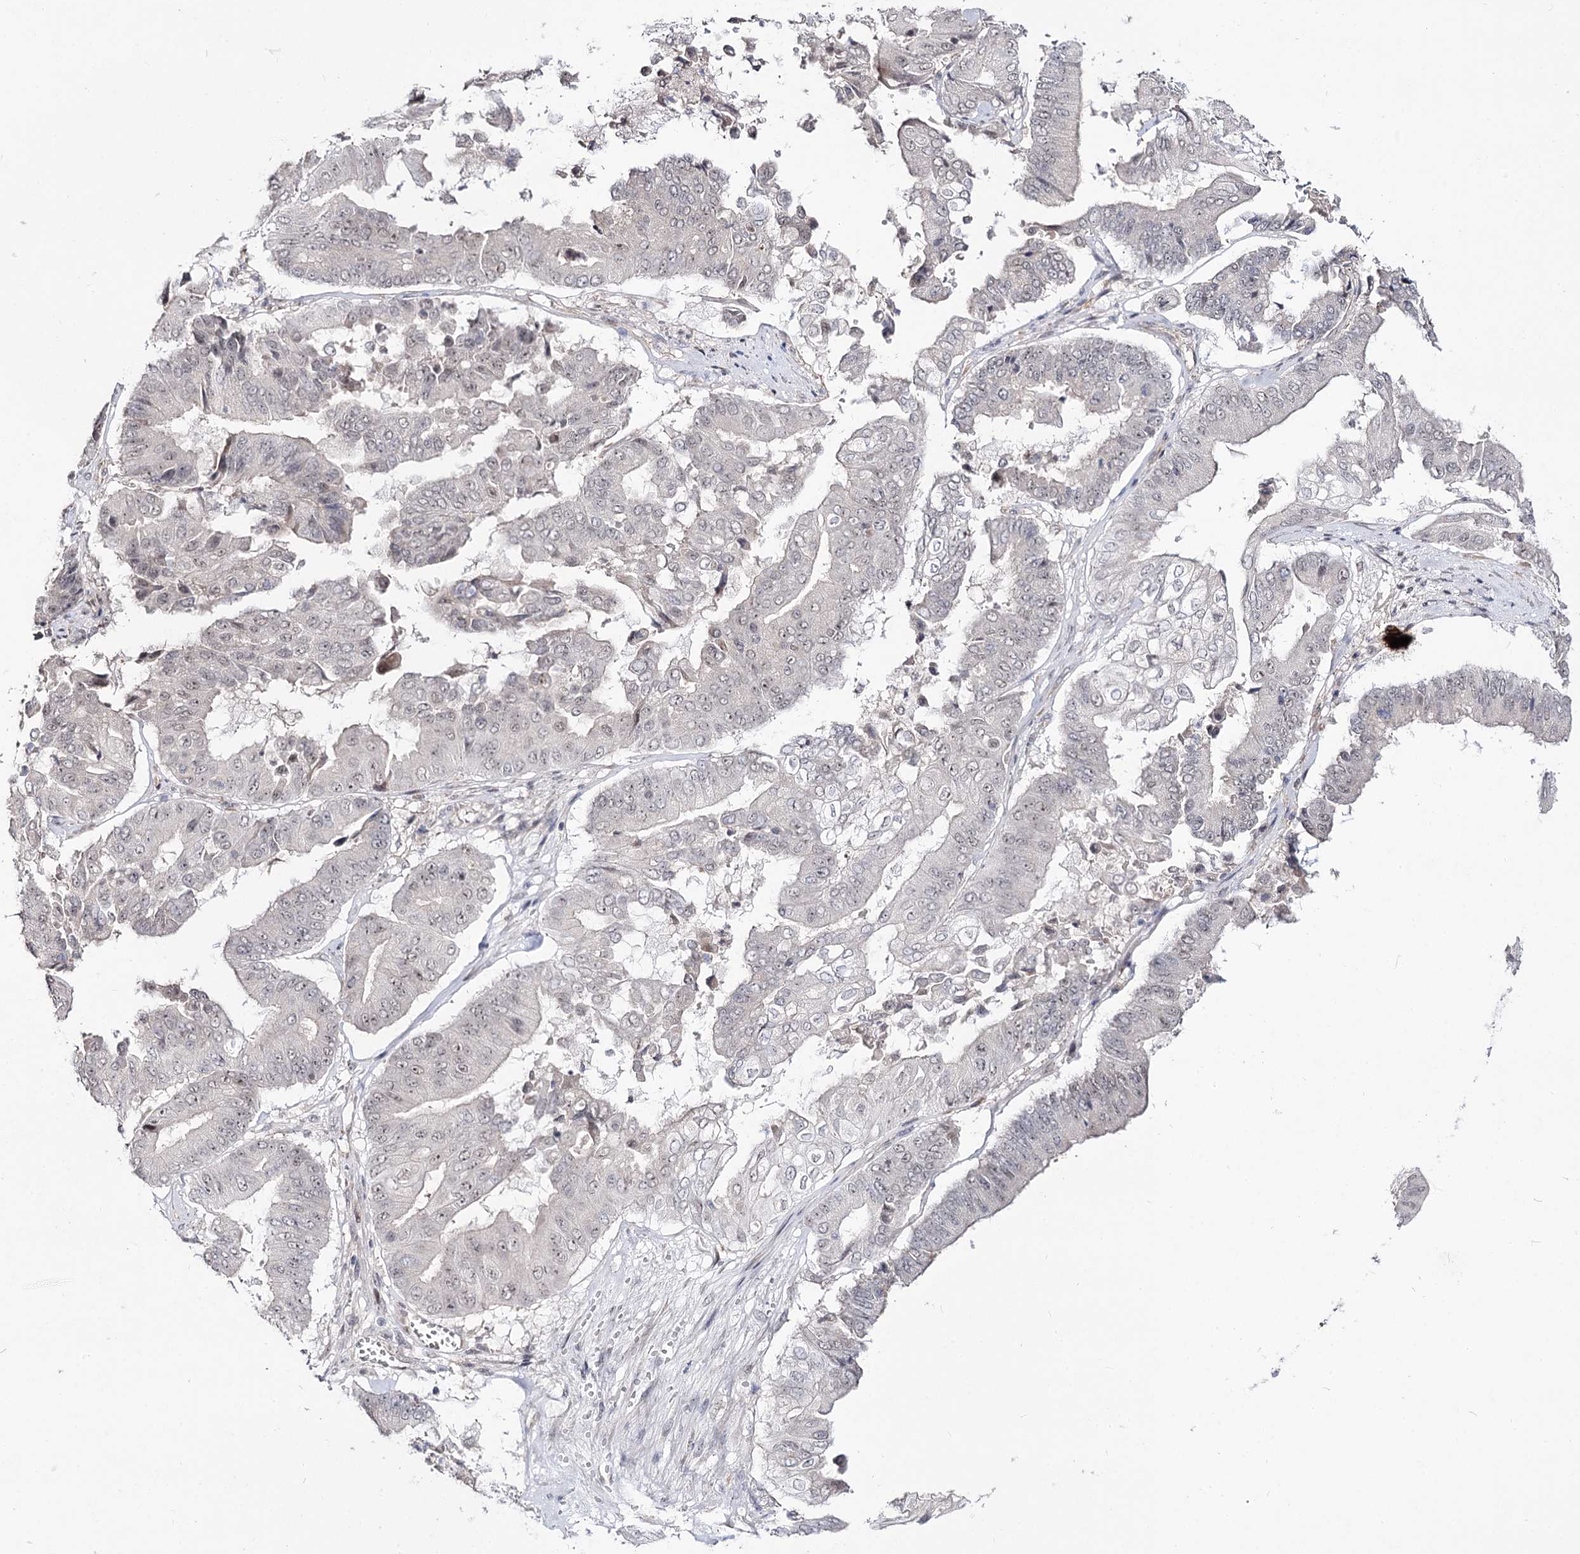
{"staining": {"intensity": "weak", "quantity": "<25%", "location": "nuclear"}, "tissue": "pancreatic cancer", "cell_type": "Tumor cells", "image_type": "cancer", "snomed": [{"axis": "morphology", "description": "Adenocarcinoma, NOS"}, {"axis": "topography", "description": "Pancreas"}], "caption": "DAB (3,3'-diaminobenzidine) immunohistochemical staining of human adenocarcinoma (pancreatic) reveals no significant staining in tumor cells.", "gene": "RRP9", "patient": {"sex": "female", "age": 77}}